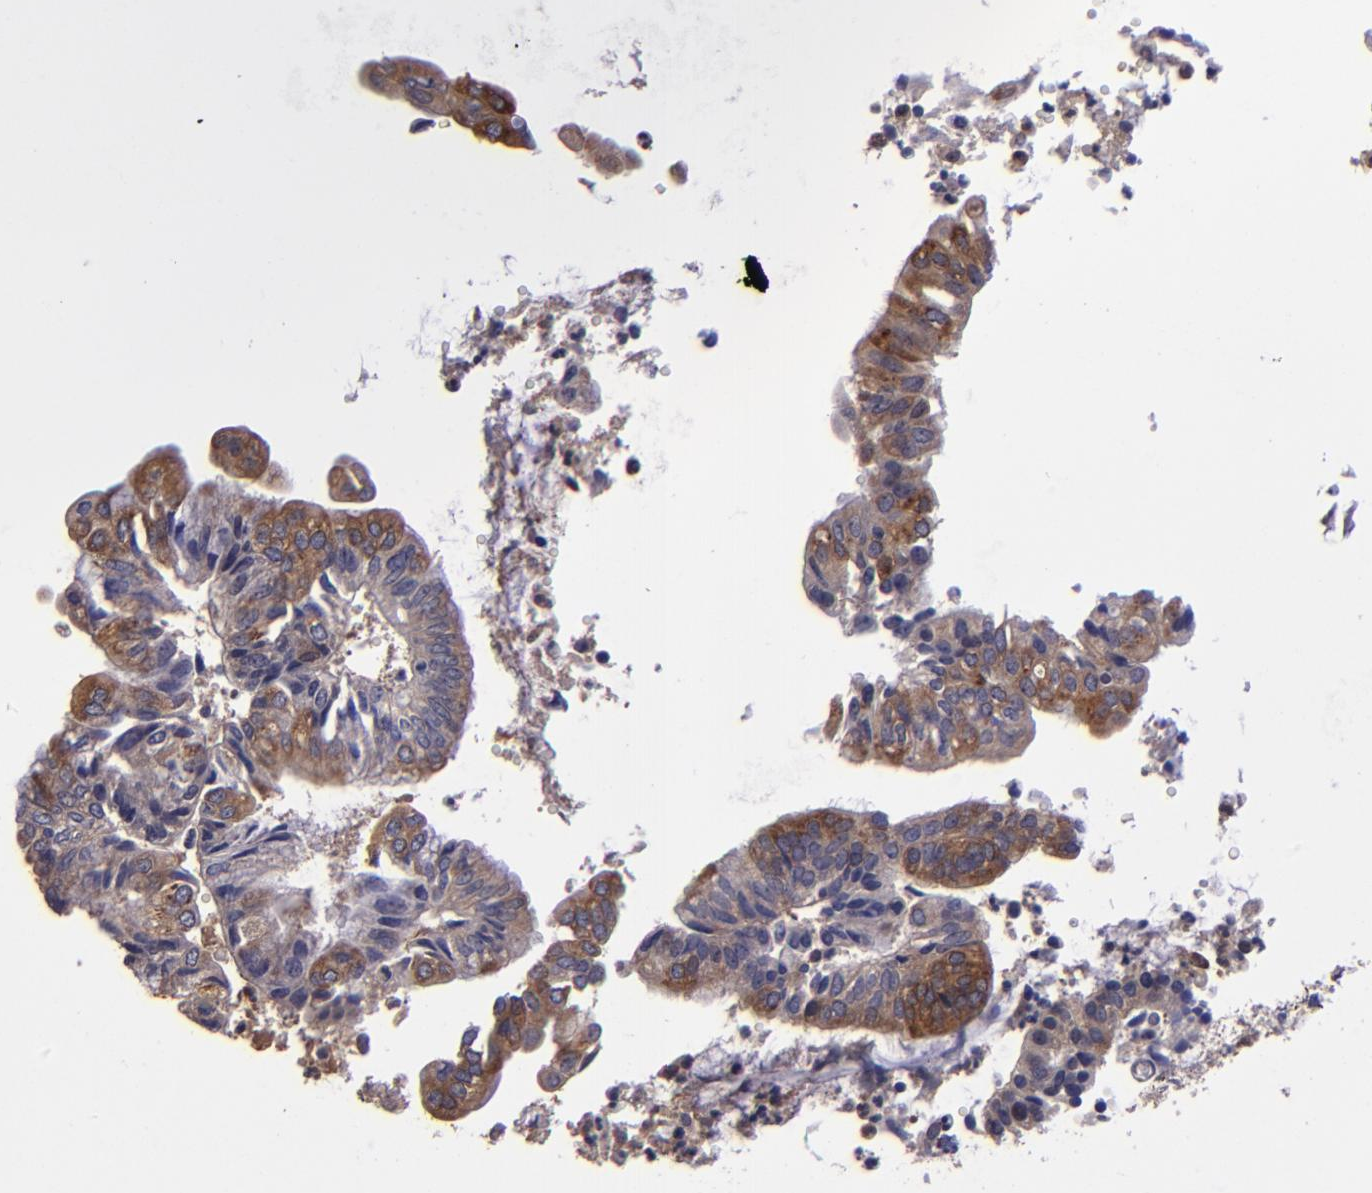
{"staining": {"intensity": "moderate", "quantity": "25%-75%", "location": "cytoplasmic/membranous"}, "tissue": "endometrial cancer", "cell_type": "Tumor cells", "image_type": "cancer", "snomed": [{"axis": "morphology", "description": "Adenocarcinoma, NOS"}, {"axis": "topography", "description": "Endometrium"}], "caption": "Immunohistochemistry (IHC) micrograph of human adenocarcinoma (endometrial) stained for a protein (brown), which reveals medium levels of moderate cytoplasmic/membranous staining in approximately 25%-75% of tumor cells.", "gene": "CARS1", "patient": {"sex": "female", "age": 59}}